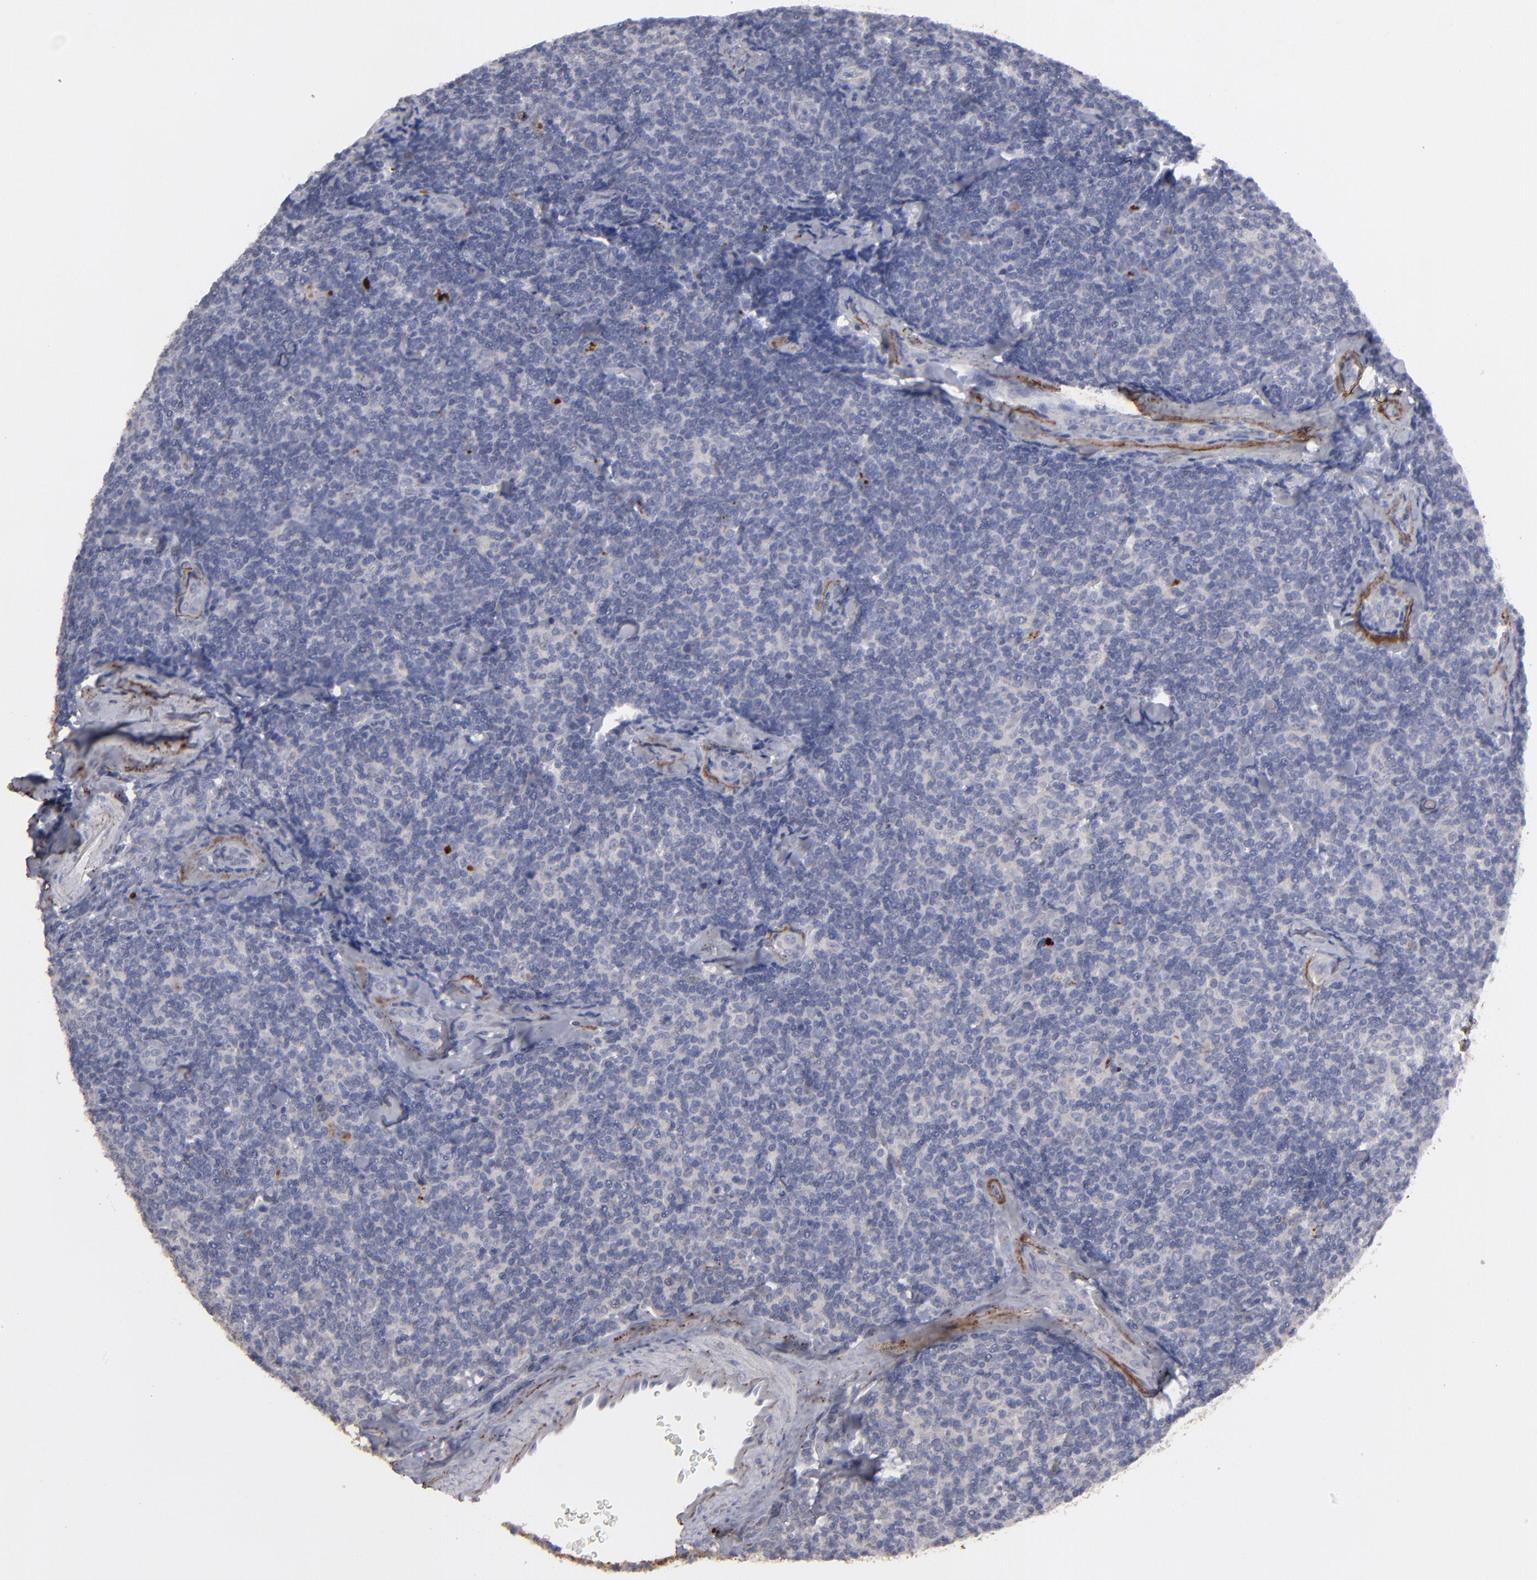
{"staining": {"intensity": "negative", "quantity": "none", "location": "none"}, "tissue": "lymphoma", "cell_type": "Tumor cells", "image_type": "cancer", "snomed": [{"axis": "morphology", "description": "Malignant lymphoma, non-Hodgkin's type, Low grade"}, {"axis": "topography", "description": "Lymph node"}], "caption": "DAB (3,3'-diaminobenzidine) immunohistochemical staining of lymphoma reveals no significant positivity in tumor cells. (DAB (3,3'-diaminobenzidine) immunohistochemistry (IHC) with hematoxylin counter stain).", "gene": "GPM6B", "patient": {"sex": "female", "age": 56}}